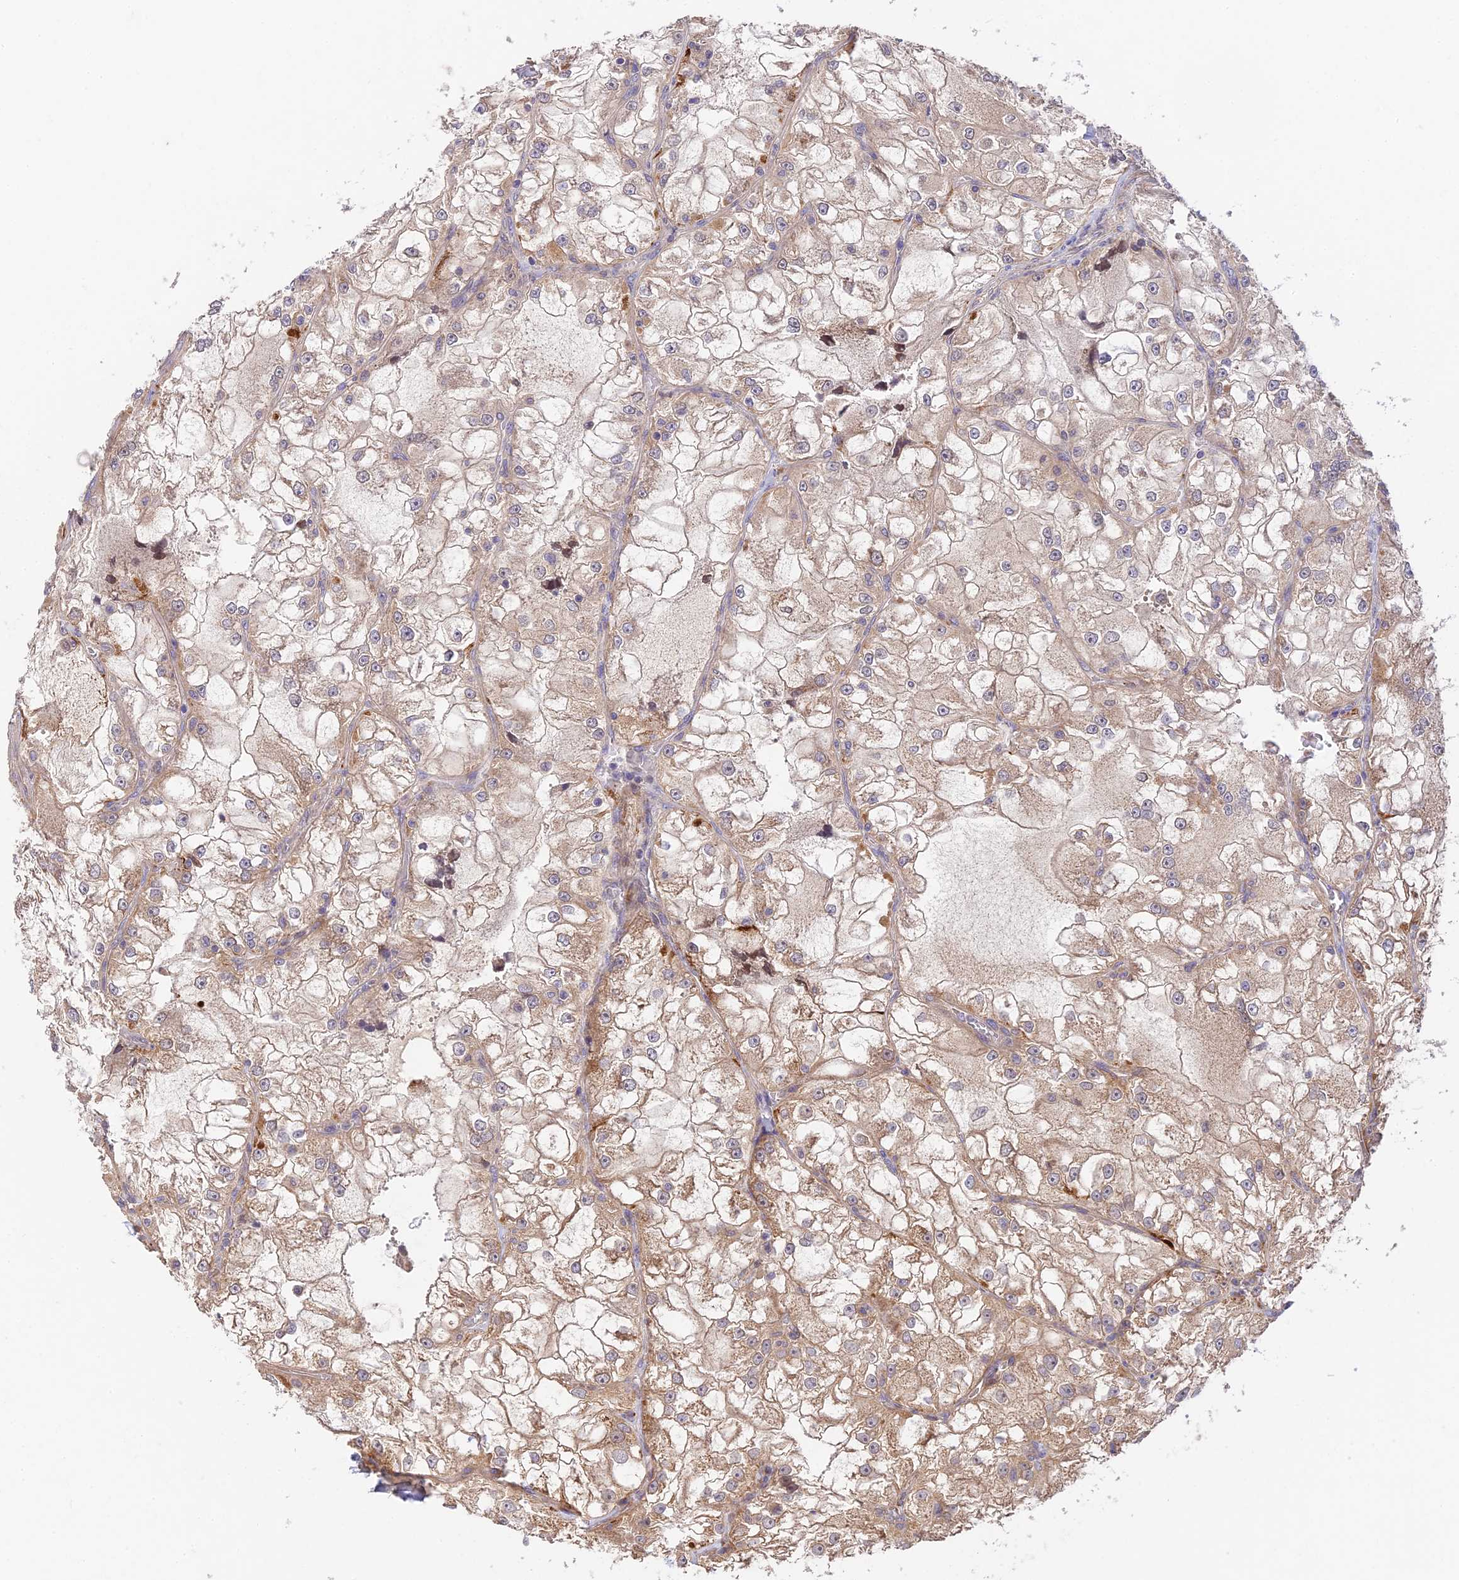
{"staining": {"intensity": "moderate", "quantity": "25%-75%", "location": "cytoplasmic/membranous"}, "tissue": "renal cancer", "cell_type": "Tumor cells", "image_type": "cancer", "snomed": [{"axis": "morphology", "description": "Adenocarcinoma, NOS"}, {"axis": "topography", "description": "Kidney"}], "caption": "Protein analysis of renal adenocarcinoma tissue displays moderate cytoplasmic/membranous expression in about 25%-75% of tumor cells.", "gene": "C3orf20", "patient": {"sex": "female", "age": 72}}